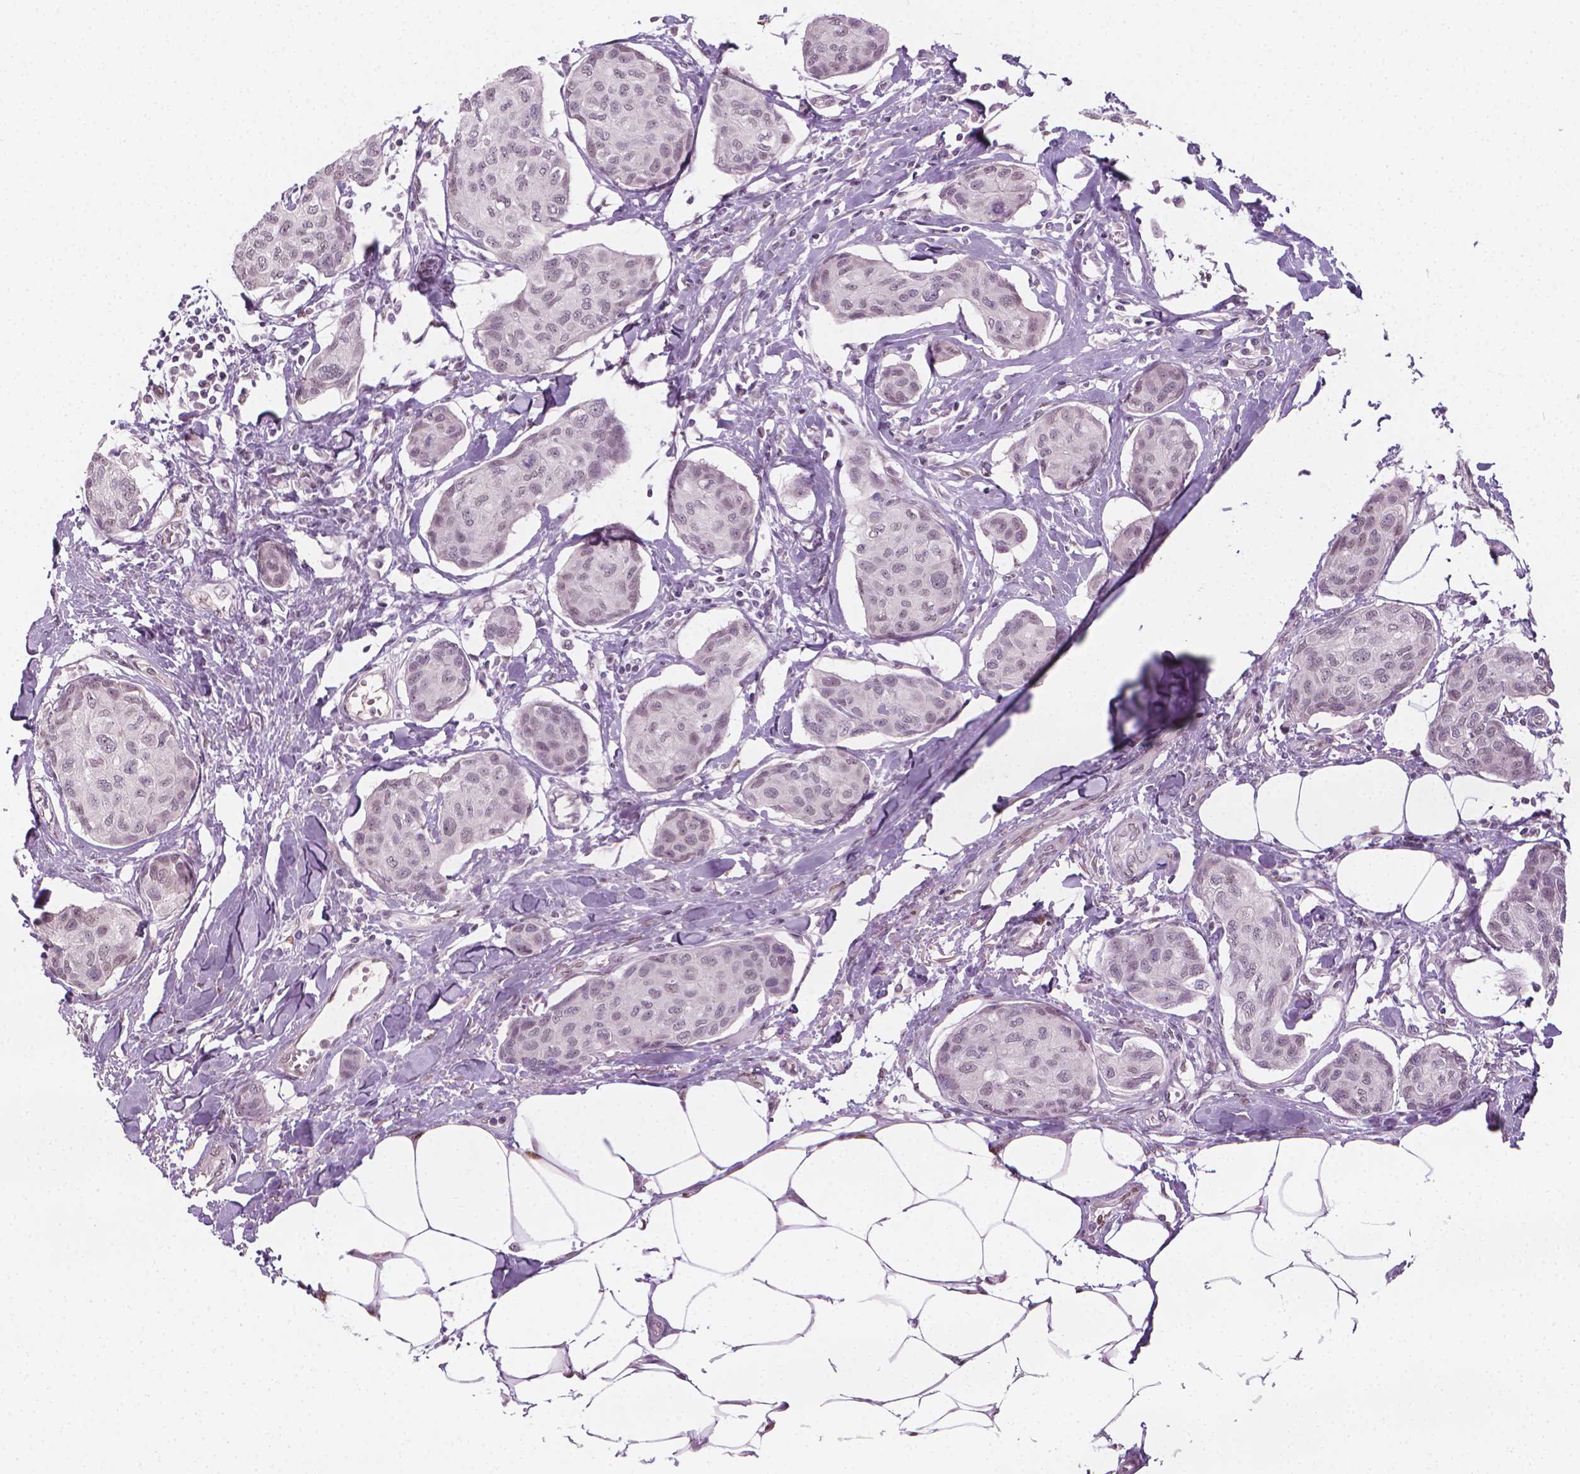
{"staining": {"intensity": "negative", "quantity": "none", "location": "none"}, "tissue": "breast cancer", "cell_type": "Tumor cells", "image_type": "cancer", "snomed": [{"axis": "morphology", "description": "Duct carcinoma"}, {"axis": "topography", "description": "Breast"}], "caption": "Tumor cells are negative for brown protein staining in breast infiltrating ductal carcinoma.", "gene": "CDKN1C", "patient": {"sex": "female", "age": 80}}